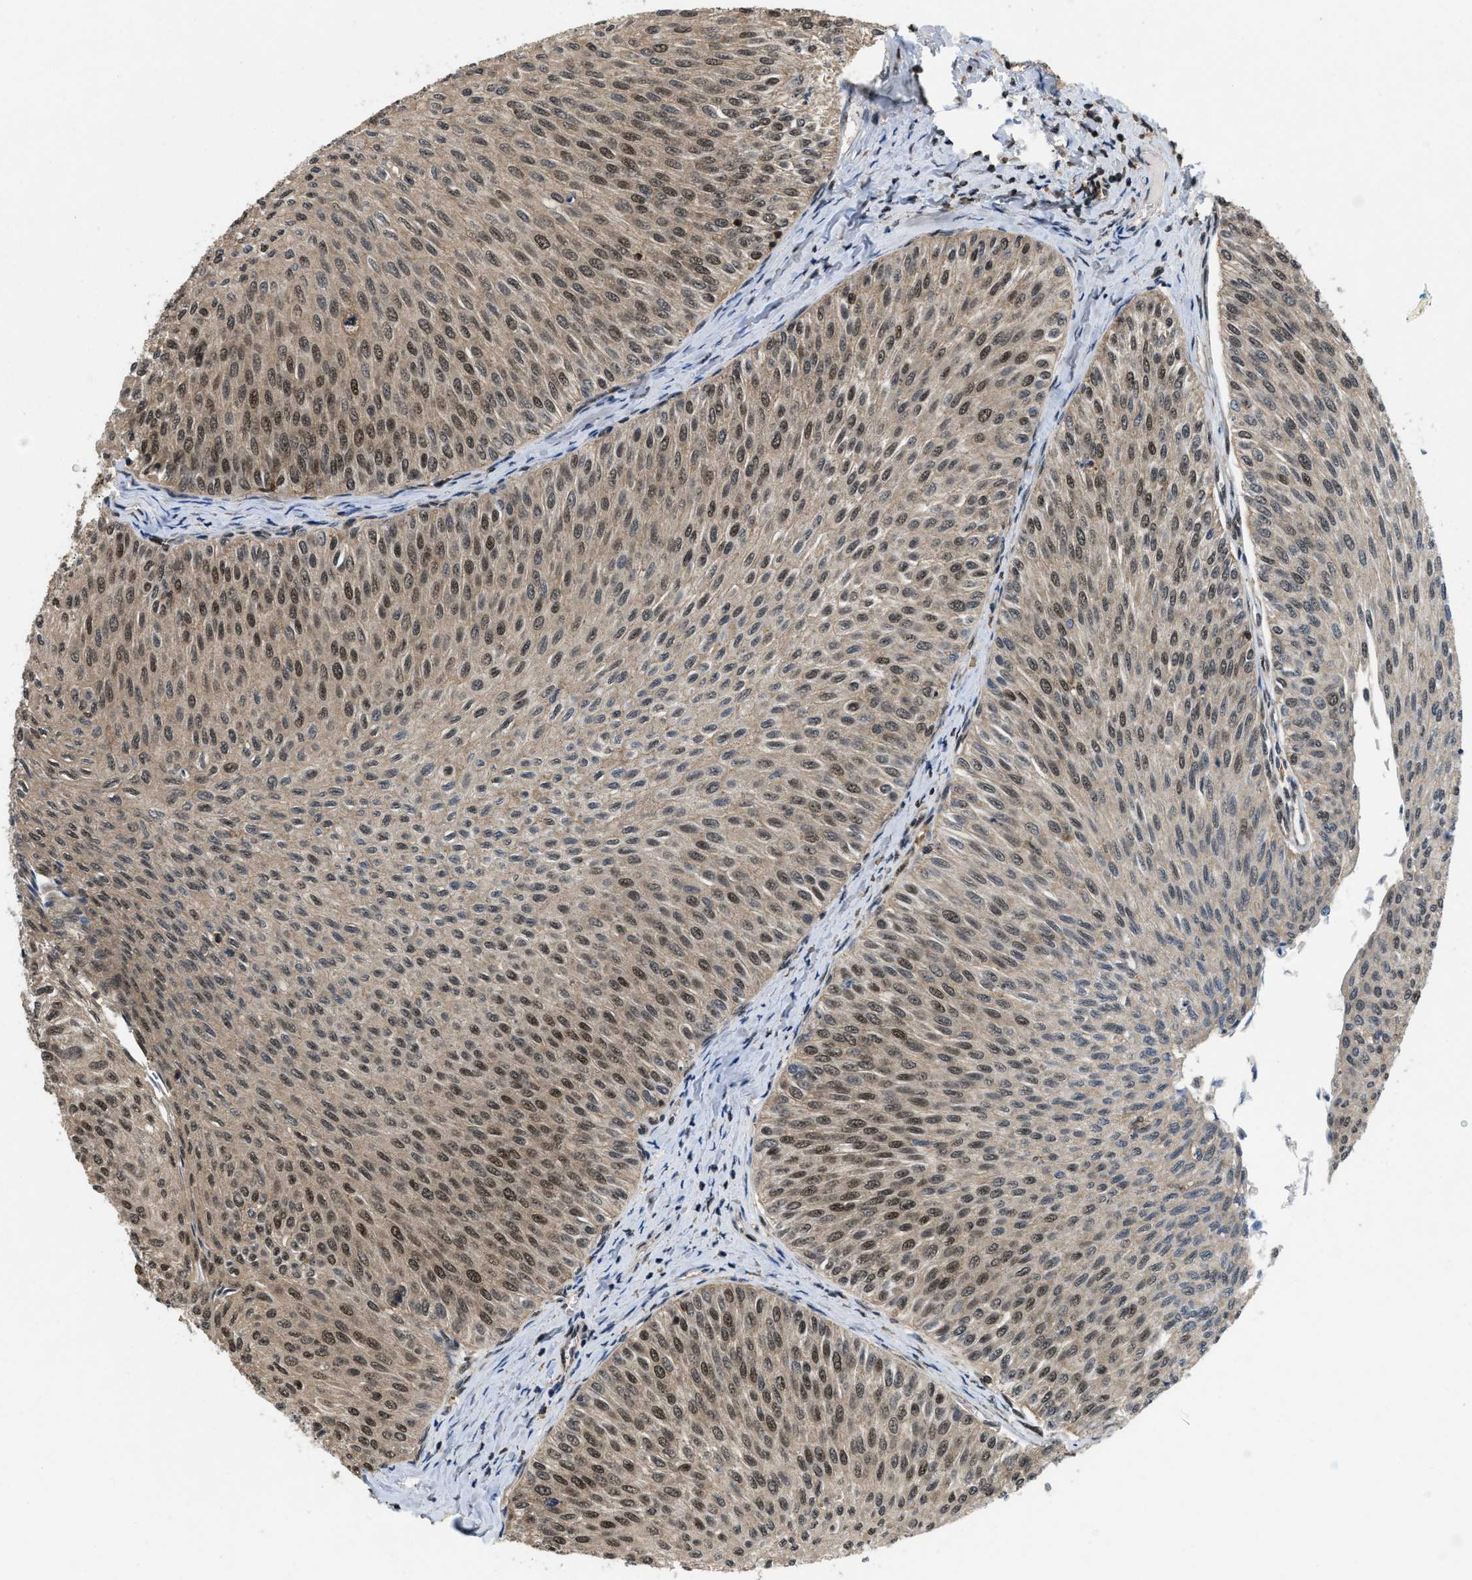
{"staining": {"intensity": "moderate", "quantity": ">75%", "location": "cytoplasmic/membranous,nuclear"}, "tissue": "urothelial cancer", "cell_type": "Tumor cells", "image_type": "cancer", "snomed": [{"axis": "morphology", "description": "Urothelial carcinoma, Low grade"}, {"axis": "topography", "description": "Urinary bladder"}], "caption": "DAB (3,3'-diaminobenzidine) immunohistochemical staining of human urothelial carcinoma (low-grade) demonstrates moderate cytoplasmic/membranous and nuclear protein expression in about >75% of tumor cells.", "gene": "ATF7IP", "patient": {"sex": "male", "age": 78}}